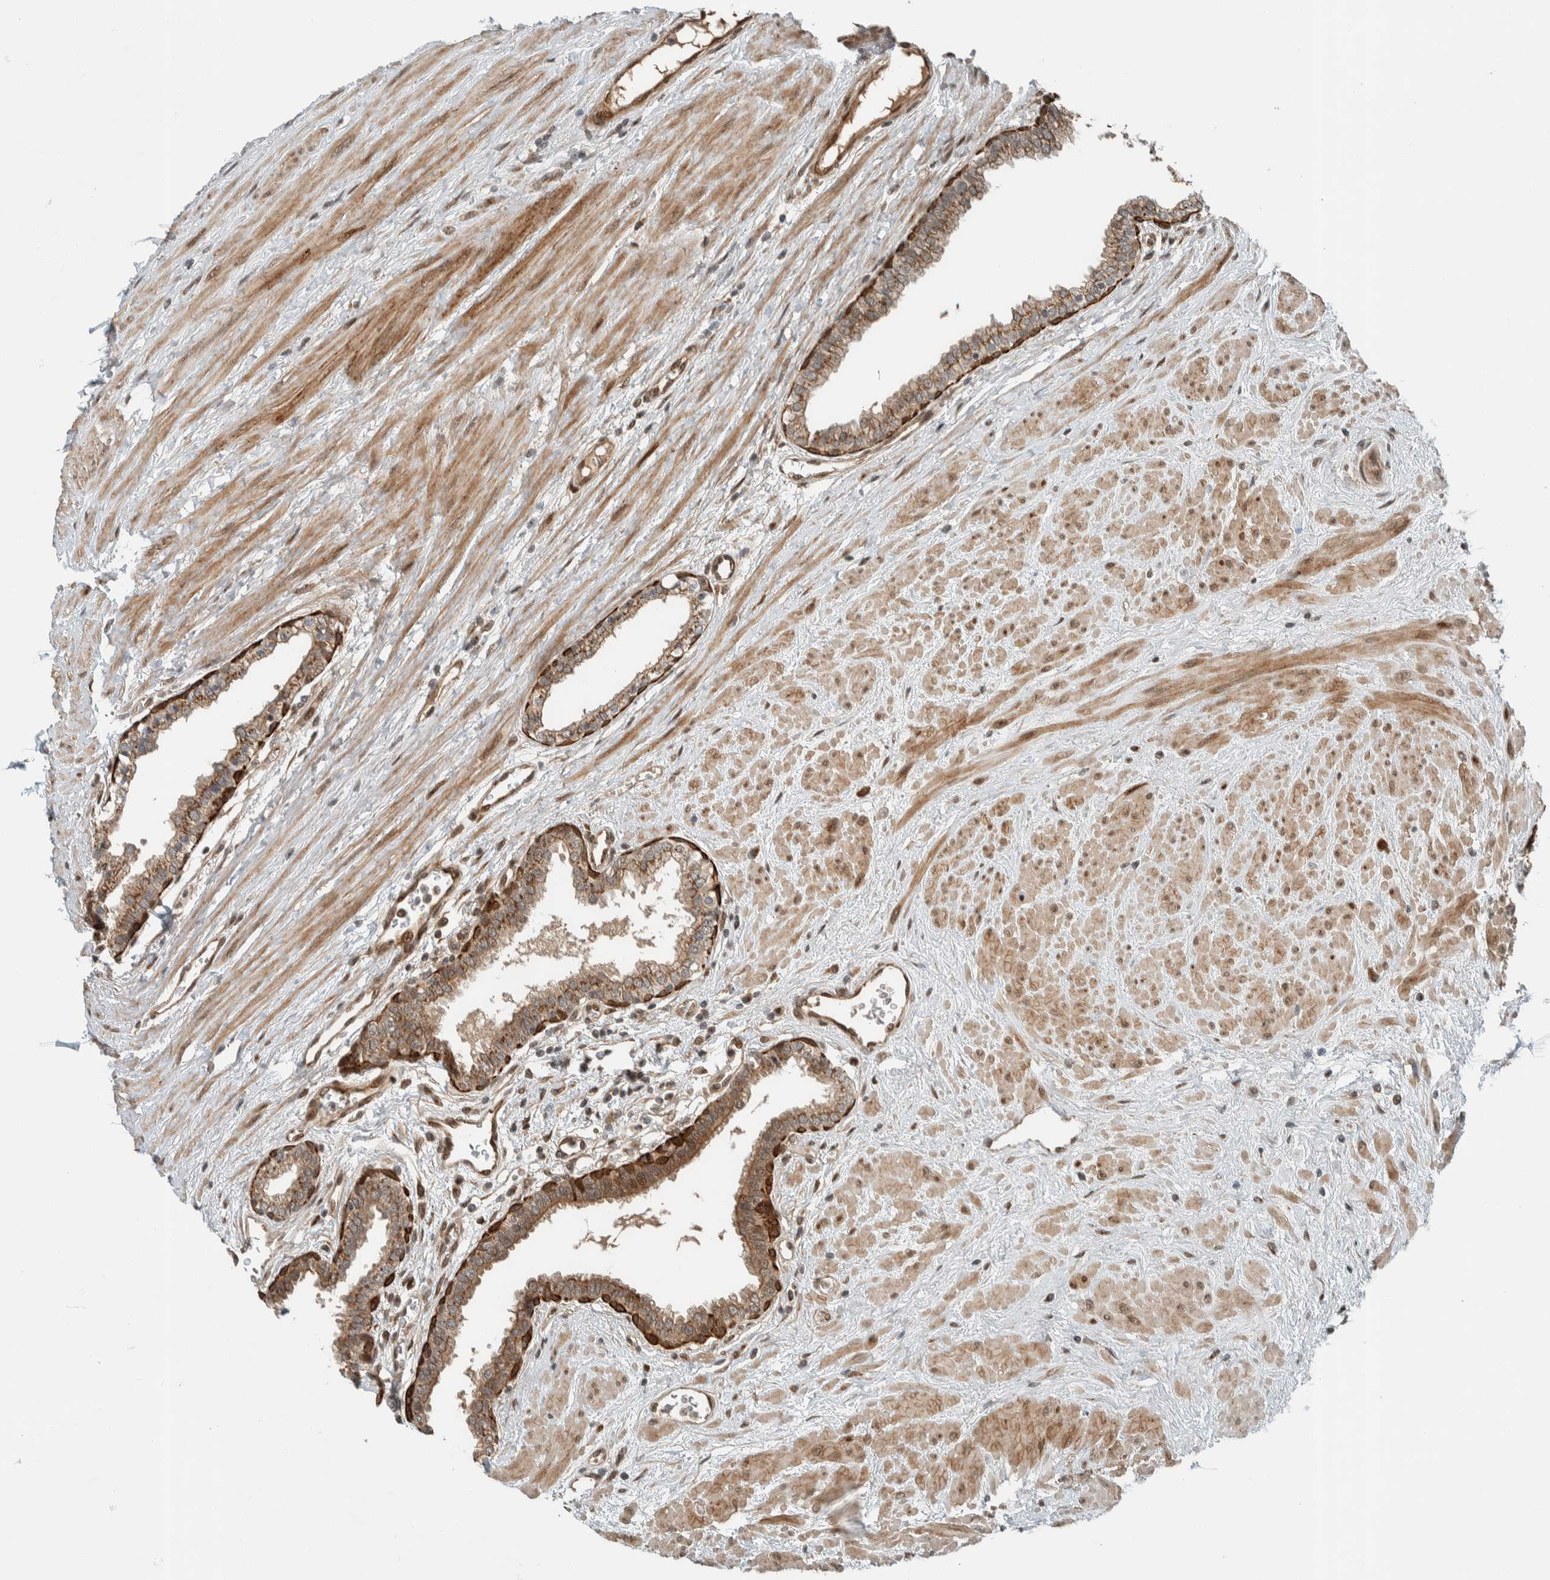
{"staining": {"intensity": "strong", "quantity": ">75%", "location": "cytoplasmic/membranous"}, "tissue": "prostate", "cell_type": "Glandular cells", "image_type": "normal", "snomed": [{"axis": "morphology", "description": "Normal tissue, NOS"}, {"axis": "topography", "description": "Prostate"}], "caption": "Glandular cells demonstrate high levels of strong cytoplasmic/membranous positivity in approximately >75% of cells in benign prostate. The staining was performed using DAB to visualize the protein expression in brown, while the nuclei were stained in blue with hematoxylin (Magnification: 20x).", "gene": "STXBP4", "patient": {"sex": "male", "age": 51}}